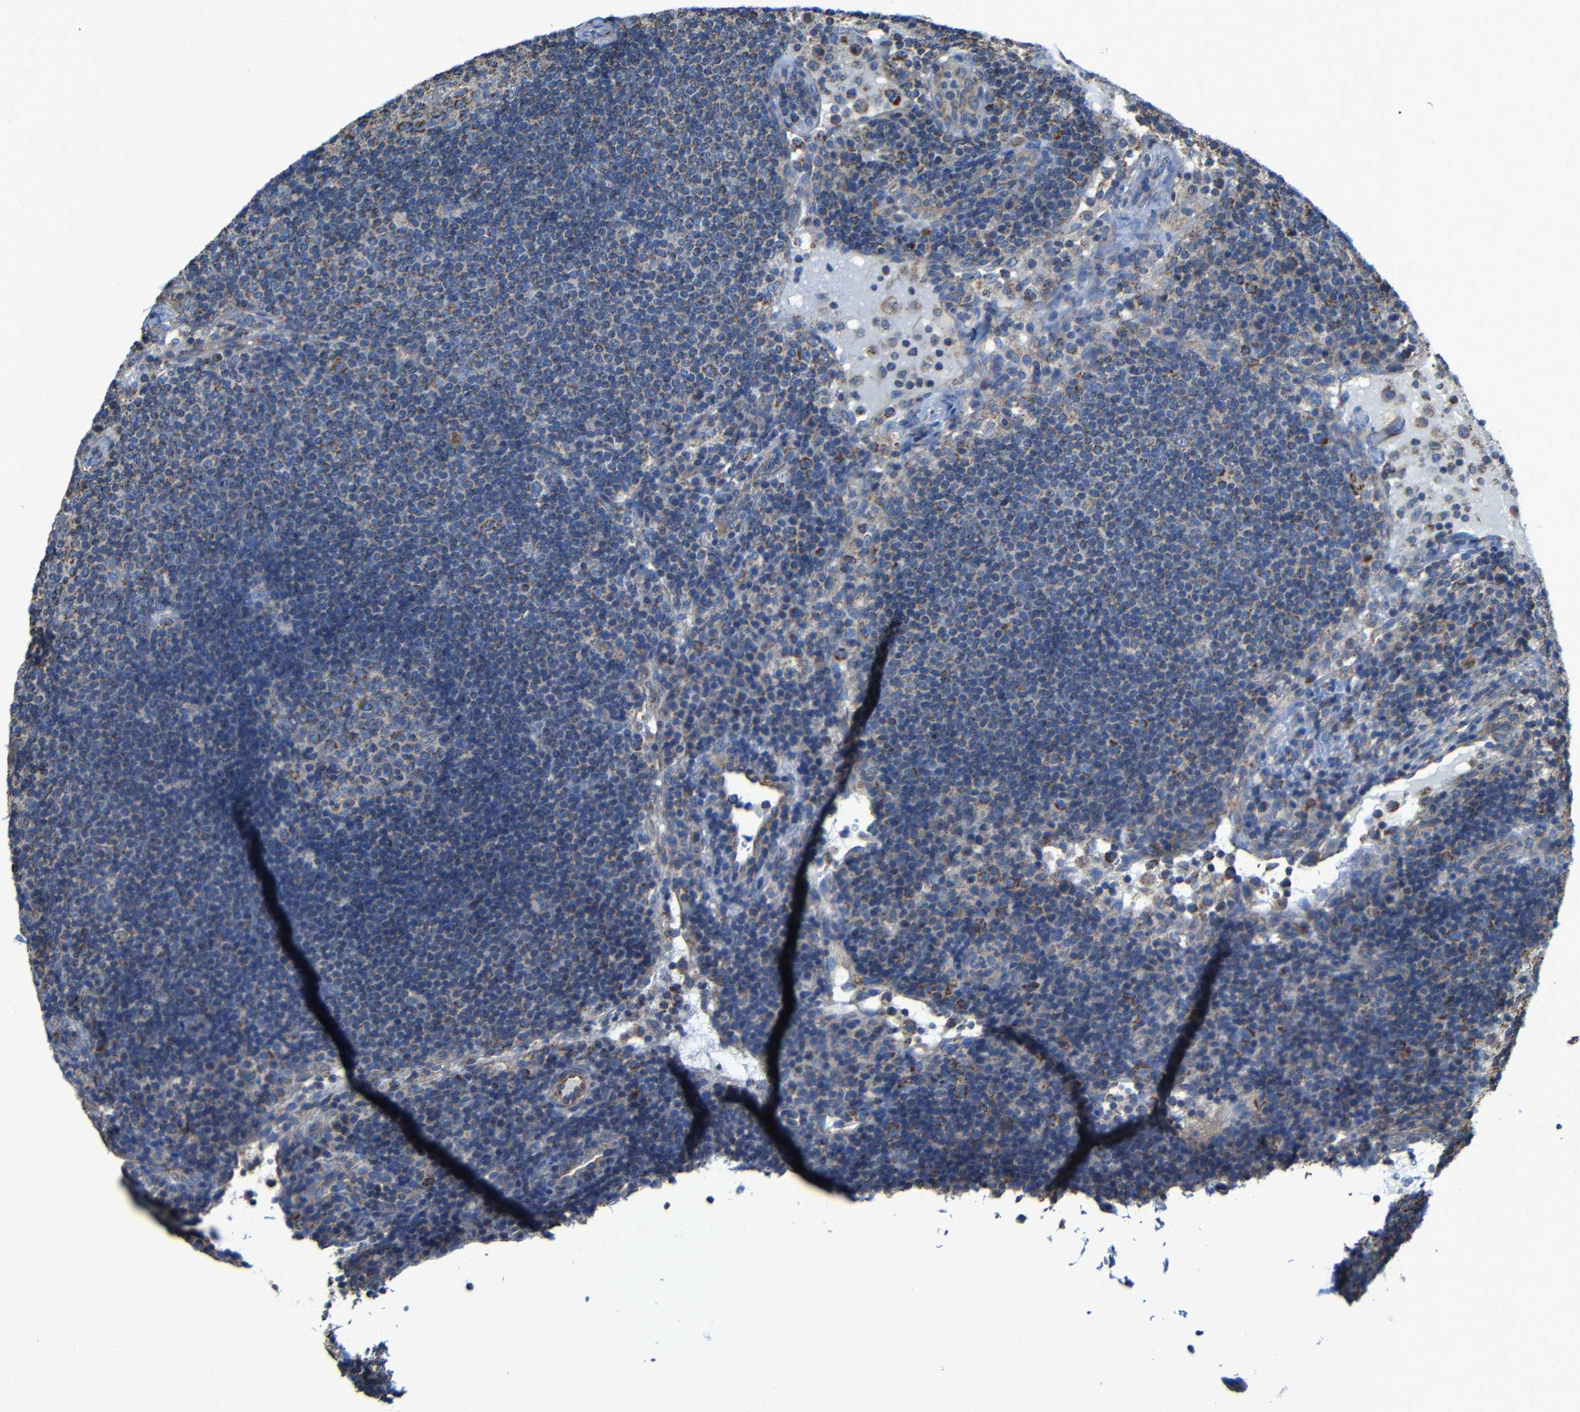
{"staining": {"intensity": "moderate", "quantity": "<25%", "location": "cytoplasmic/membranous"}, "tissue": "lymph node", "cell_type": "Germinal center cells", "image_type": "normal", "snomed": [{"axis": "morphology", "description": "Normal tissue, NOS"}, {"axis": "topography", "description": "Lymph node"}], "caption": "Brown immunohistochemical staining in unremarkable lymph node demonstrates moderate cytoplasmic/membranous positivity in about <25% of germinal center cells.", "gene": "INTS6L", "patient": {"sex": "female", "age": 53}}